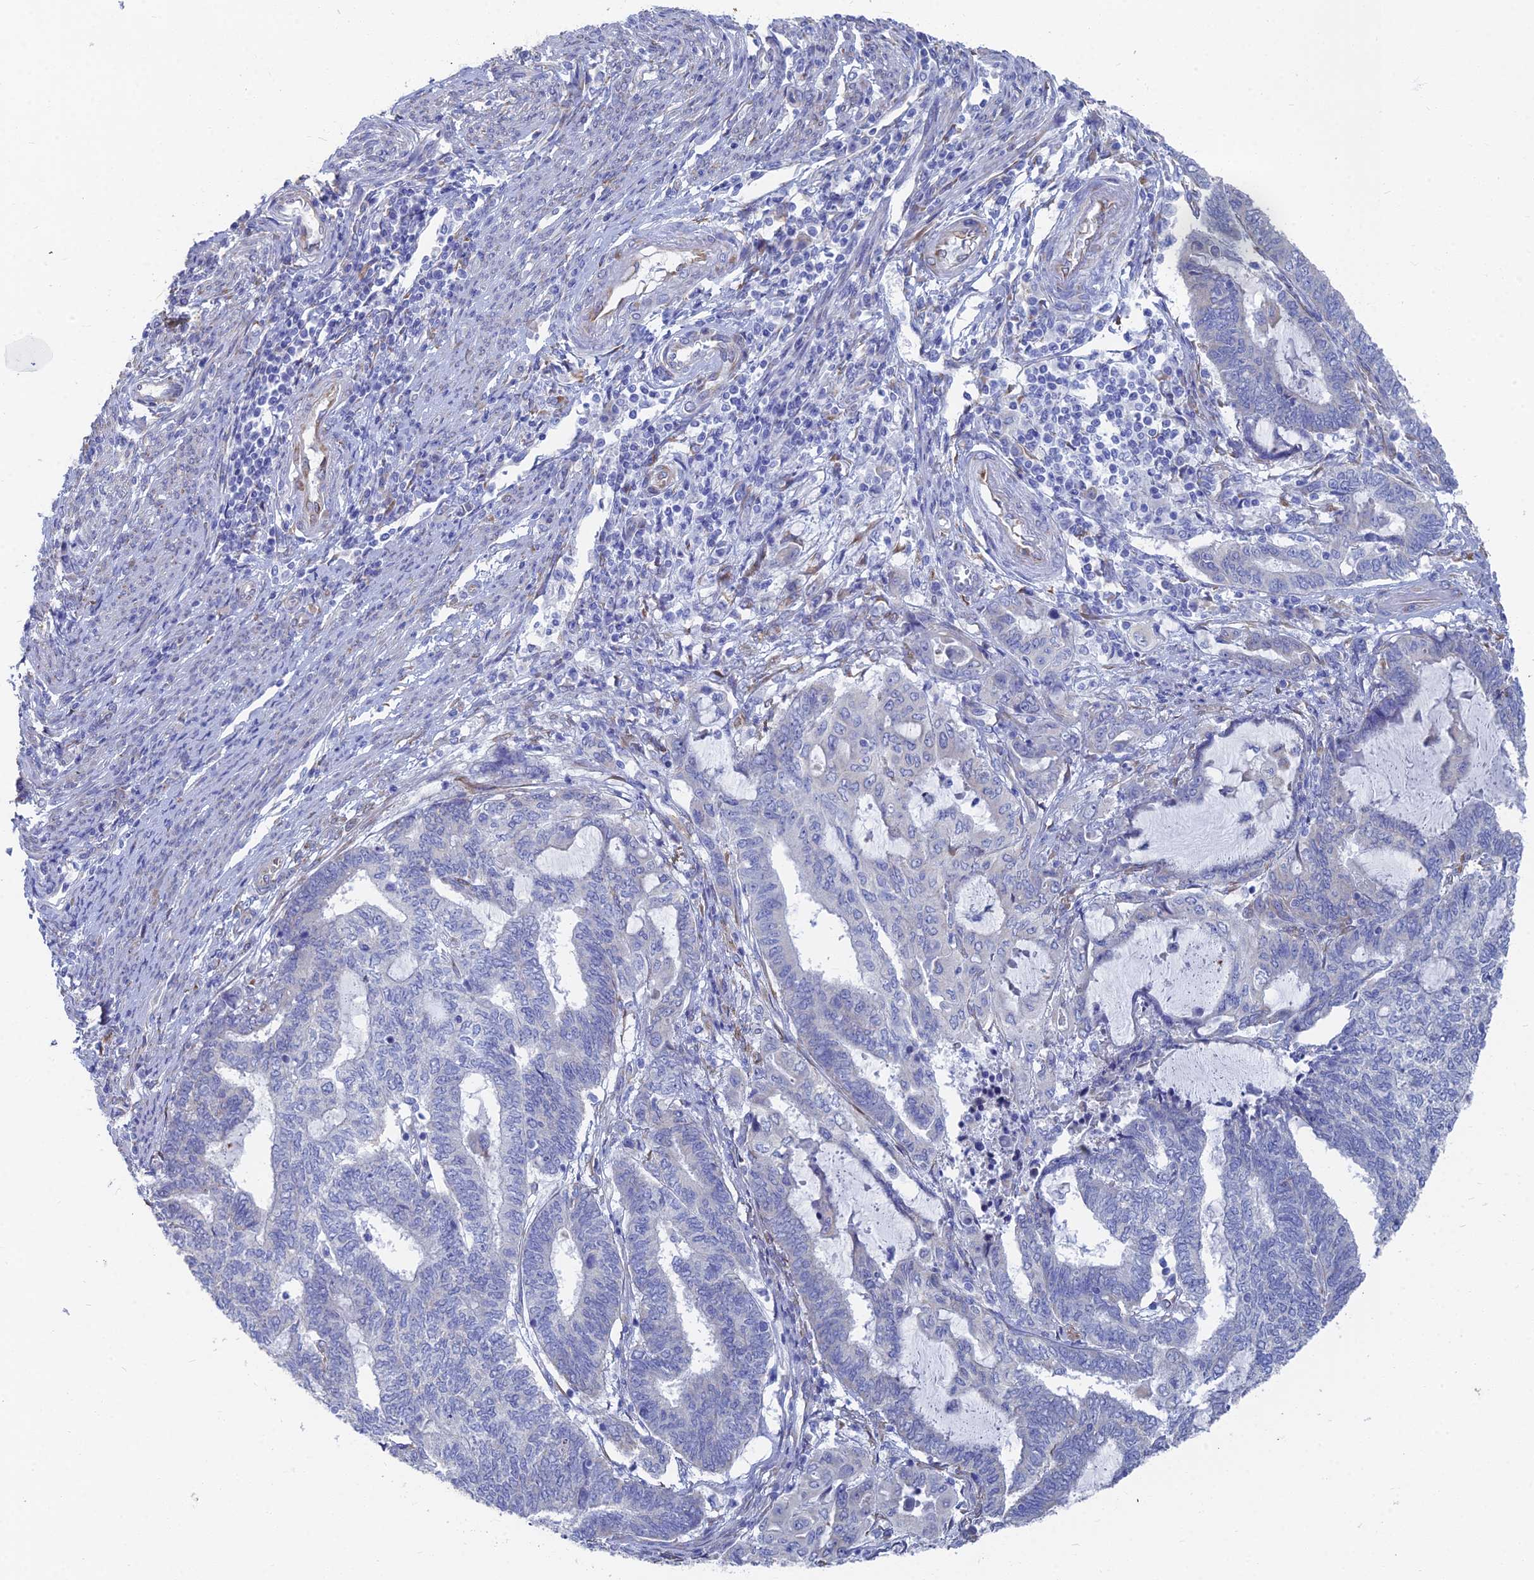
{"staining": {"intensity": "negative", "quantity": "none", "location": "none"}, "tissue": "endometrial cancer", "cell_type": "Tumor cells", "image_type": "cancer", "snomed": [{"axis": "morphology", "description": "Adenocarcinoma, NOS"}, {"axis": "topography", "description": "Uterus"}, {"axis": "topography", "description": "Endometrium"}], "caption": "DAB immunohistochemical staining of human endometrial cancer (adenocarcinoma) exhibits no significant expression in tumor cells.", "gene": "TNNT3", "patient": {"sex": "female", "age": 70}}